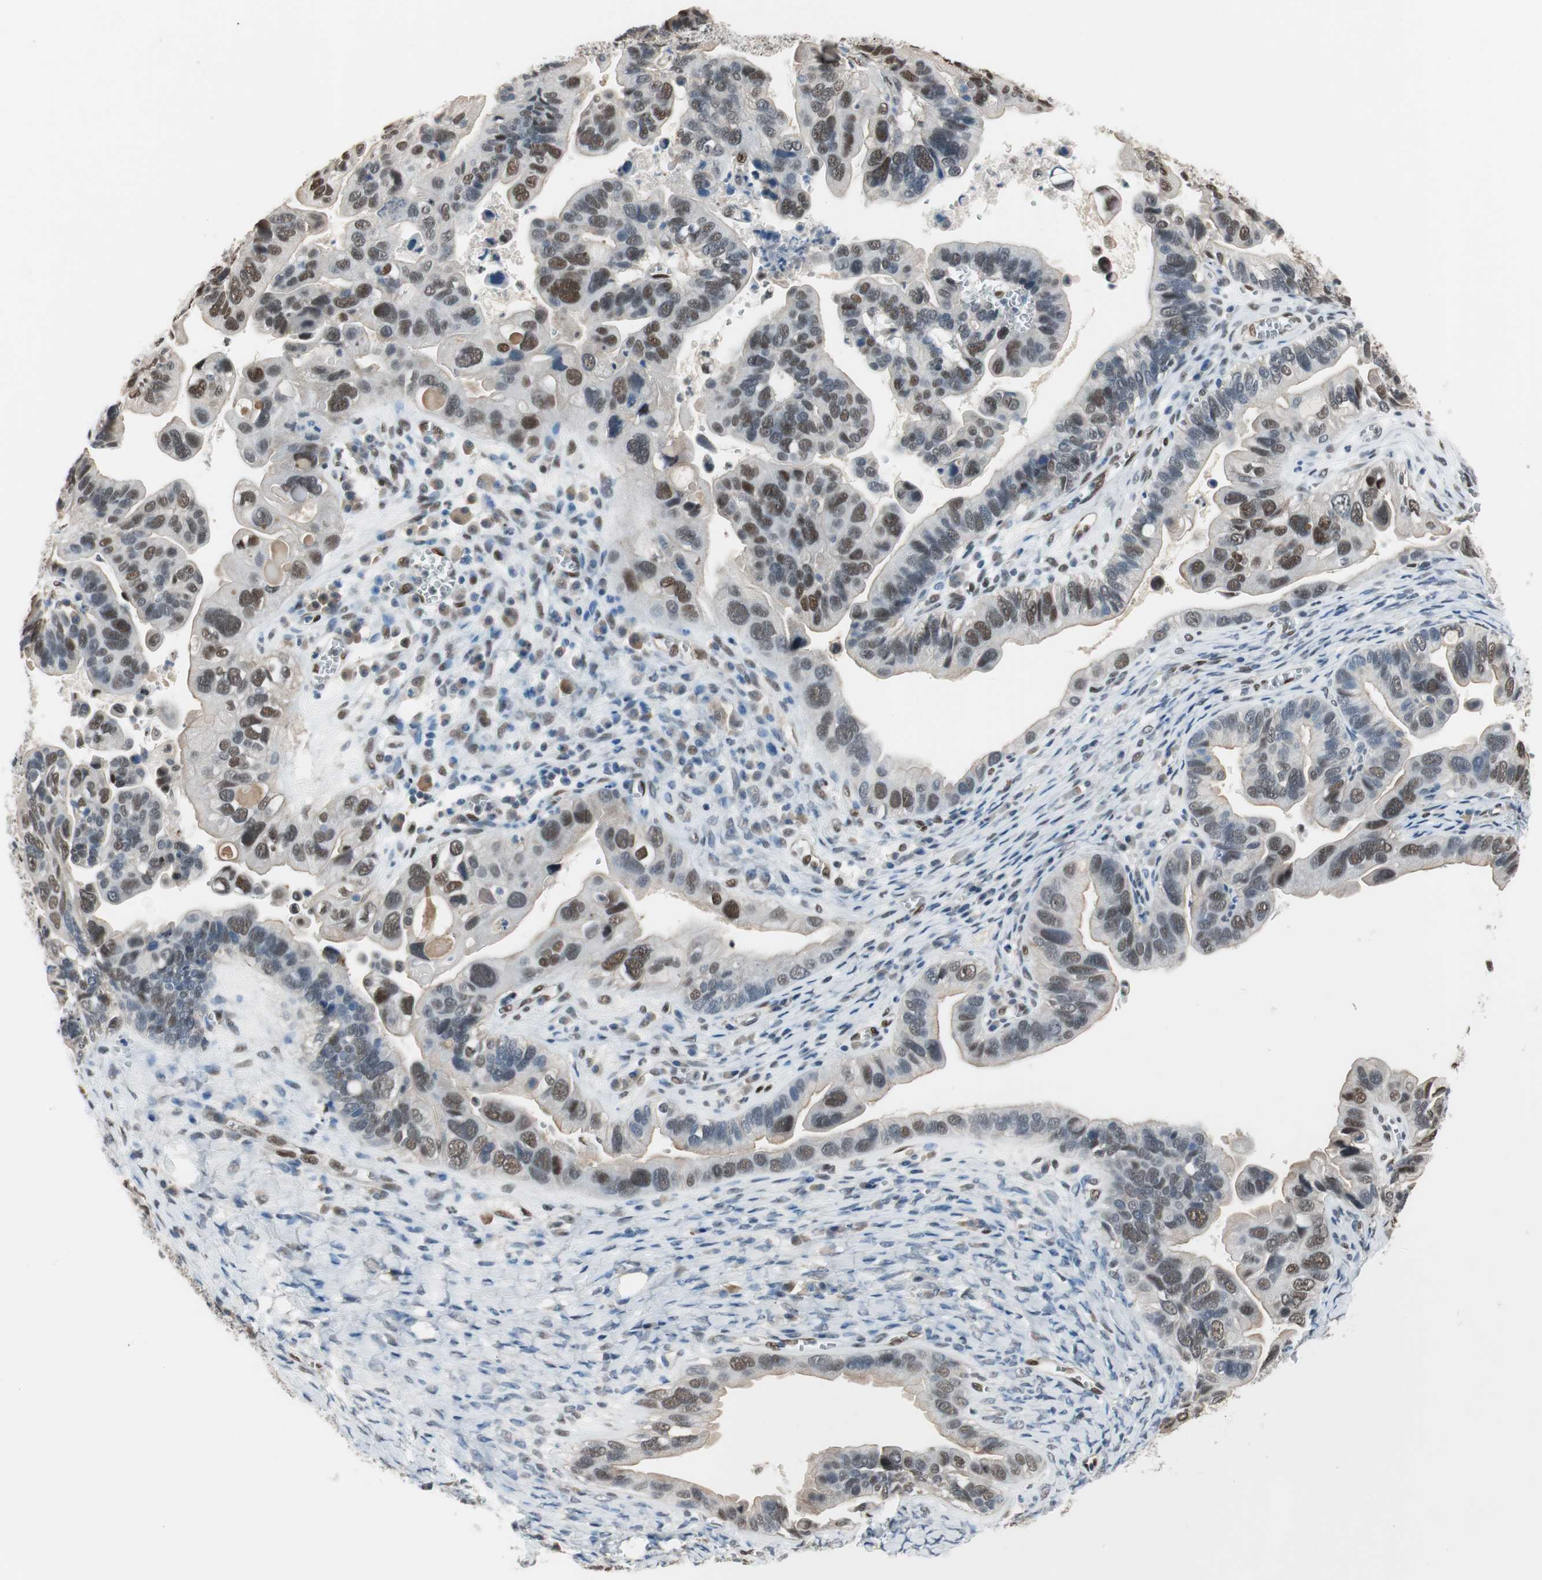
{"staining": {"intensity": "weak", "quantity": "25%-75%", "location": "cytoplasmic/membranous,nuclear"}, "tissue": "ovarian cancer", "cell_type": "Tumor cells", "image_type": "cancer", "snomed": [{"axis": "morphology", "description": "Cystadenocarcinoma, serous, NOS"}, {"axis": "topography", "description": "Ovary"}], "caption": "A high-resolution micrograph shows immunohistochemistry (IHC) staining of ovarian serous cystadenocarcinoma, which displays weak cytoplasmic/membranous and nuclear expression in about 25%-75% of tumor cells.", "gene": "PML", "patient": {"sex": "female", "age": 56}}